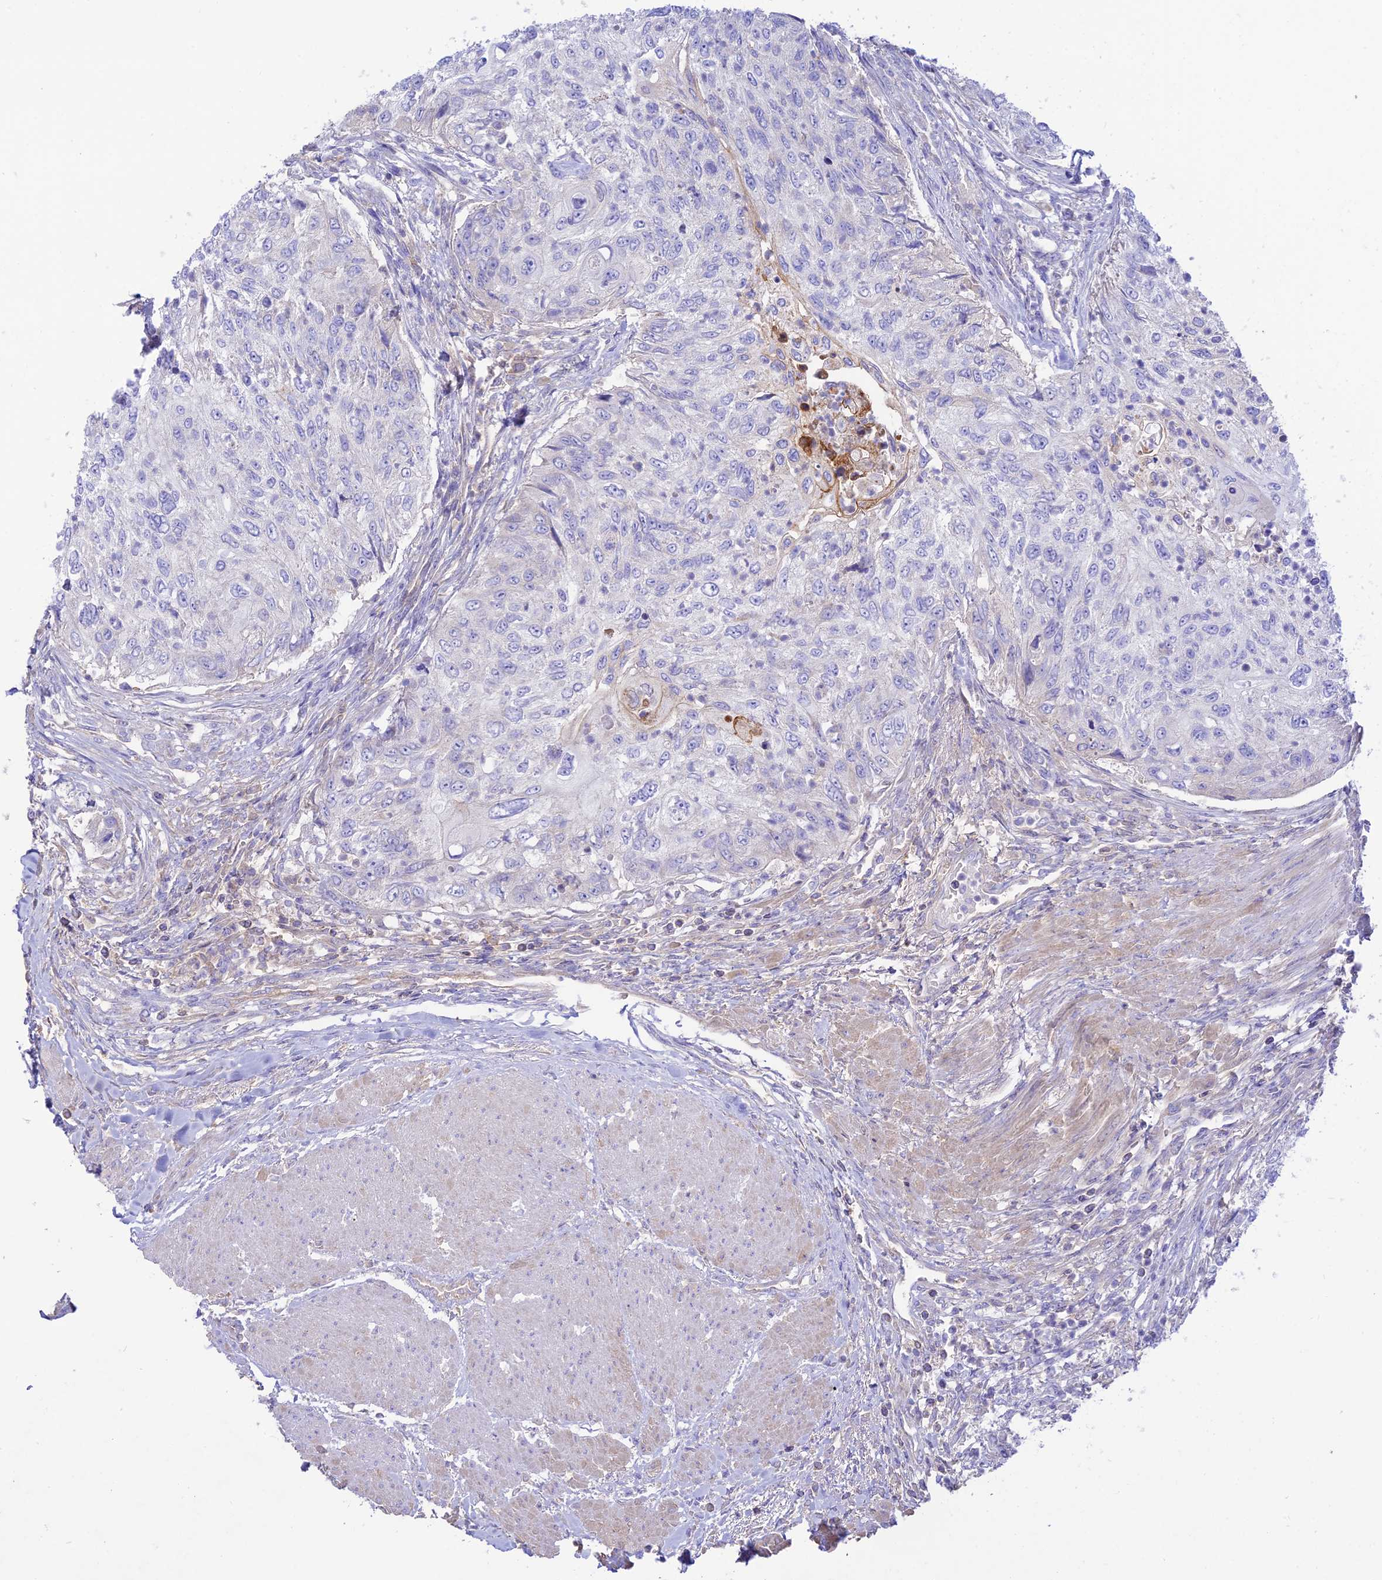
{"staining": {"intensity": "negative", "quantity": "none", "location": "none"}, "tissue": "urothelial cancer", "cell_type": "Tumor cells", "image_type": "cancer", "snomed": [{"axis": "morphology", "description": "Urothelial carcinoma, High grade"}, {"axis": "topography", "description": "Urinary bladder"}], "caption": "Immunohistochemistry (IHC) histopathology image of urothelial carcinoma (high-grade) stained for a protein (brown), which exhibits no expression in tumor cells.", "gene": "NLRP9", "patient": {"sex": "female", "age": 60}}